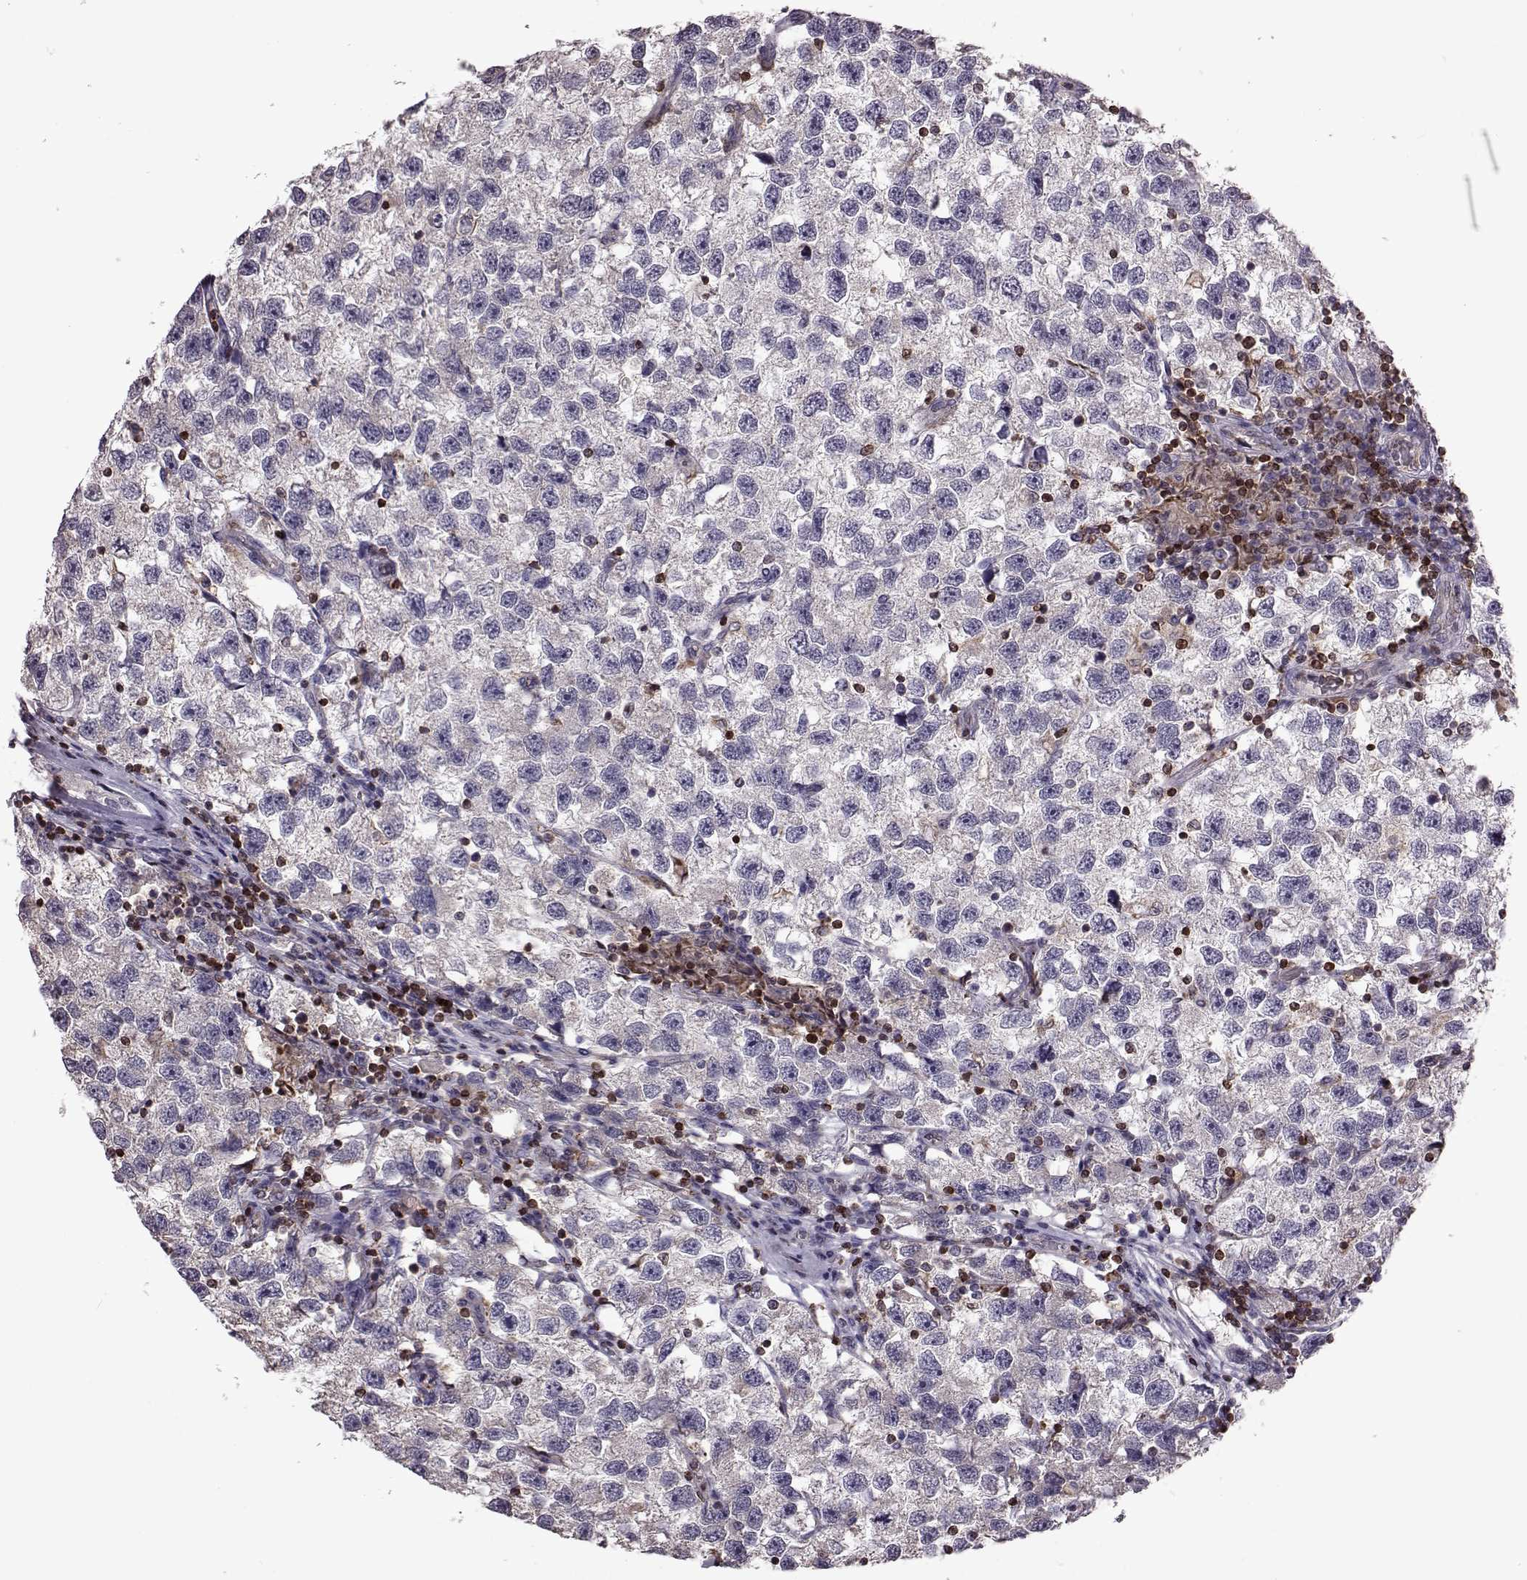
{"staining": {"intensity": "negative", "quantity": "none", "location": "none"}, "tissue": "testis cancer", "cell_type": "Tumor cells", "image_type": "cancer", "snomed": [{"axis": "morphology", "description": "Seminoma, NOS"}, {"axis": "topography", "description": "Testis"}], "caption": "This is an immunohistochemistry histopathology image of testis cancer. There is no staining in tumor cells.", "gene": "CDC42SE1", "patient": {"sex": "male", "age": 26}}